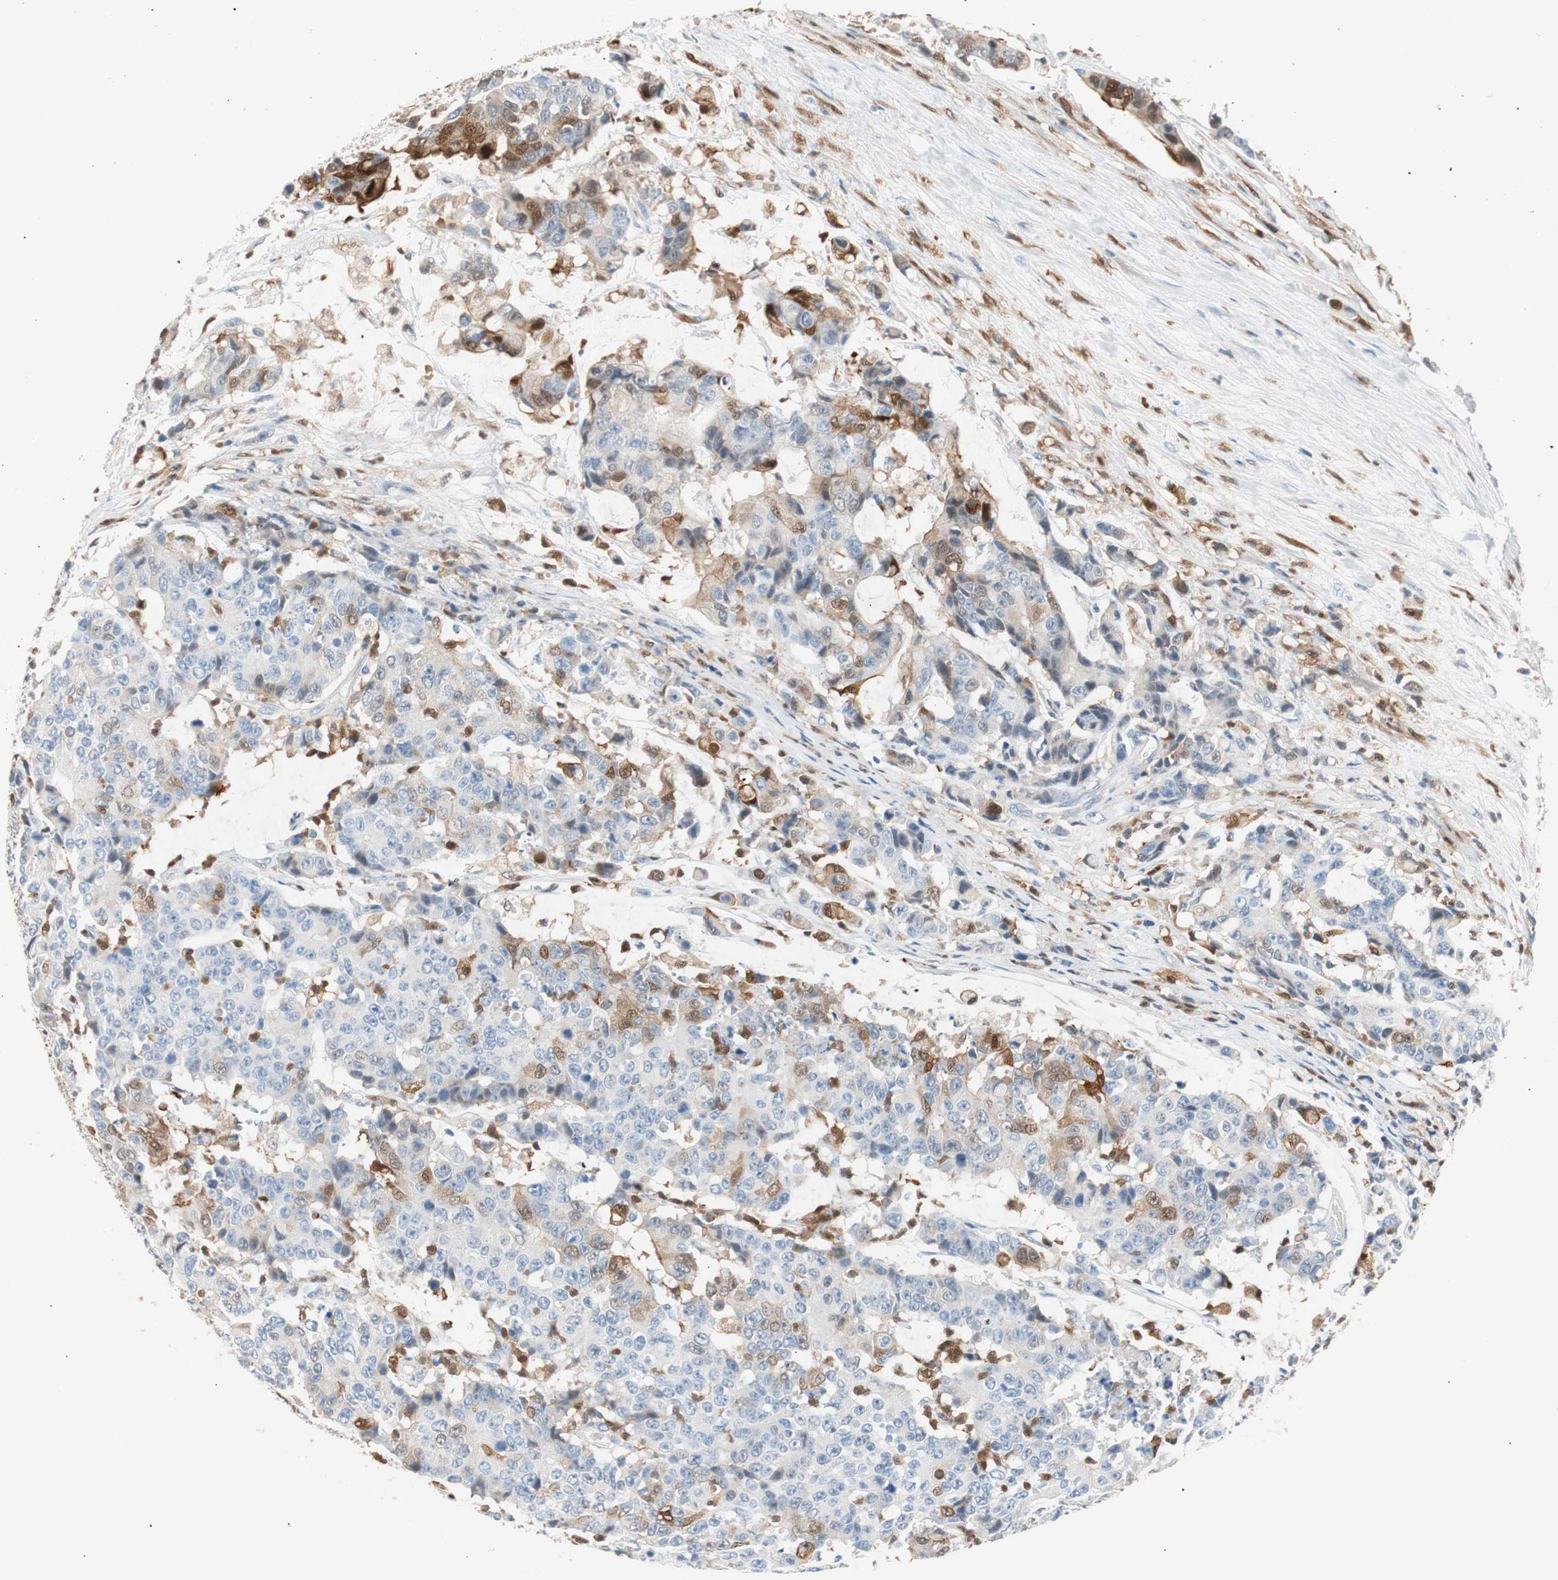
{"staining": {"intensity": "moderate", "quantity": "<25%", "location": "cytoplasmic/membranous,nuclear"}, "tissue": "colorectal cancer", "cell_type": "Tumor cells", "image_type": "cancer", "snomed": [{"axis": "morphology", "description": "Adenocarcinoma, NOS"}, {"axis": "topography", "description": "Colon"}], "caption": "Immunohistochemical staining of human colorectal adenocarcinoma shows moderate cytoplasmic/membranous and nuclear protein expression in about <25% of tumor cells.", "gene": "IL18", "patient": {"sex": "female", "age": 86}}